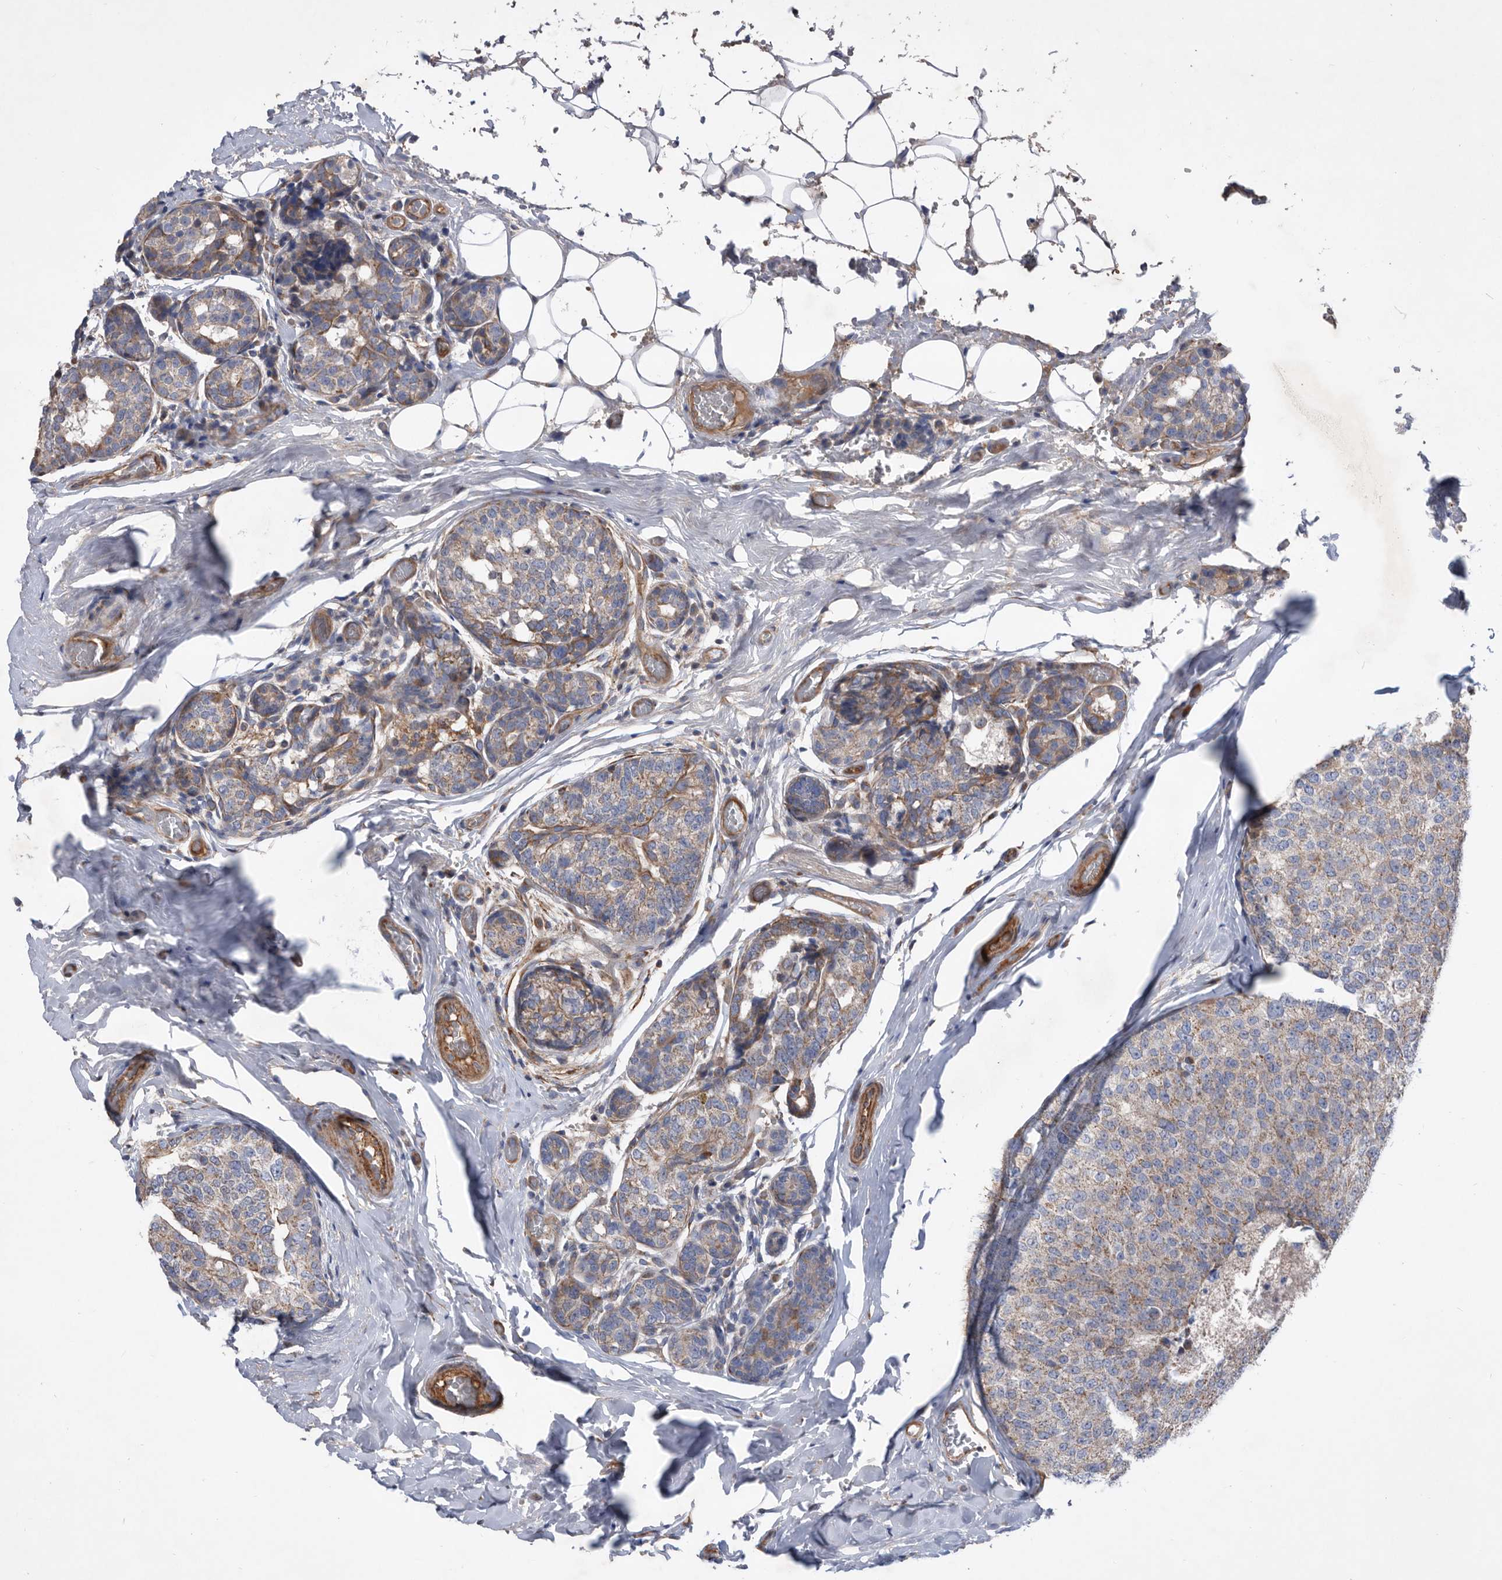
{"staining": {"intensity": "weak", "quantity": ">75%", "location": "cytoplasmic/membranous"}, "tissue": "breast cancer", "cell_type": "Tumor cells", "image_type": "cancer", "snomed": [{"axis": "morphology", "description": "Normal tissue, NOS"}, {"axis": "morphology", "description": "Duct carcinoma"}, {"axis": "topography", "description": "Breast"}], "caption": "Breast cancer stained with immunohistochemistry reveals weak cytoplasmic/membranous expression in approximately >75% of tumor cells.", "gene": "ATP13A3", "patient": {"sex": "female", "age": 43}}